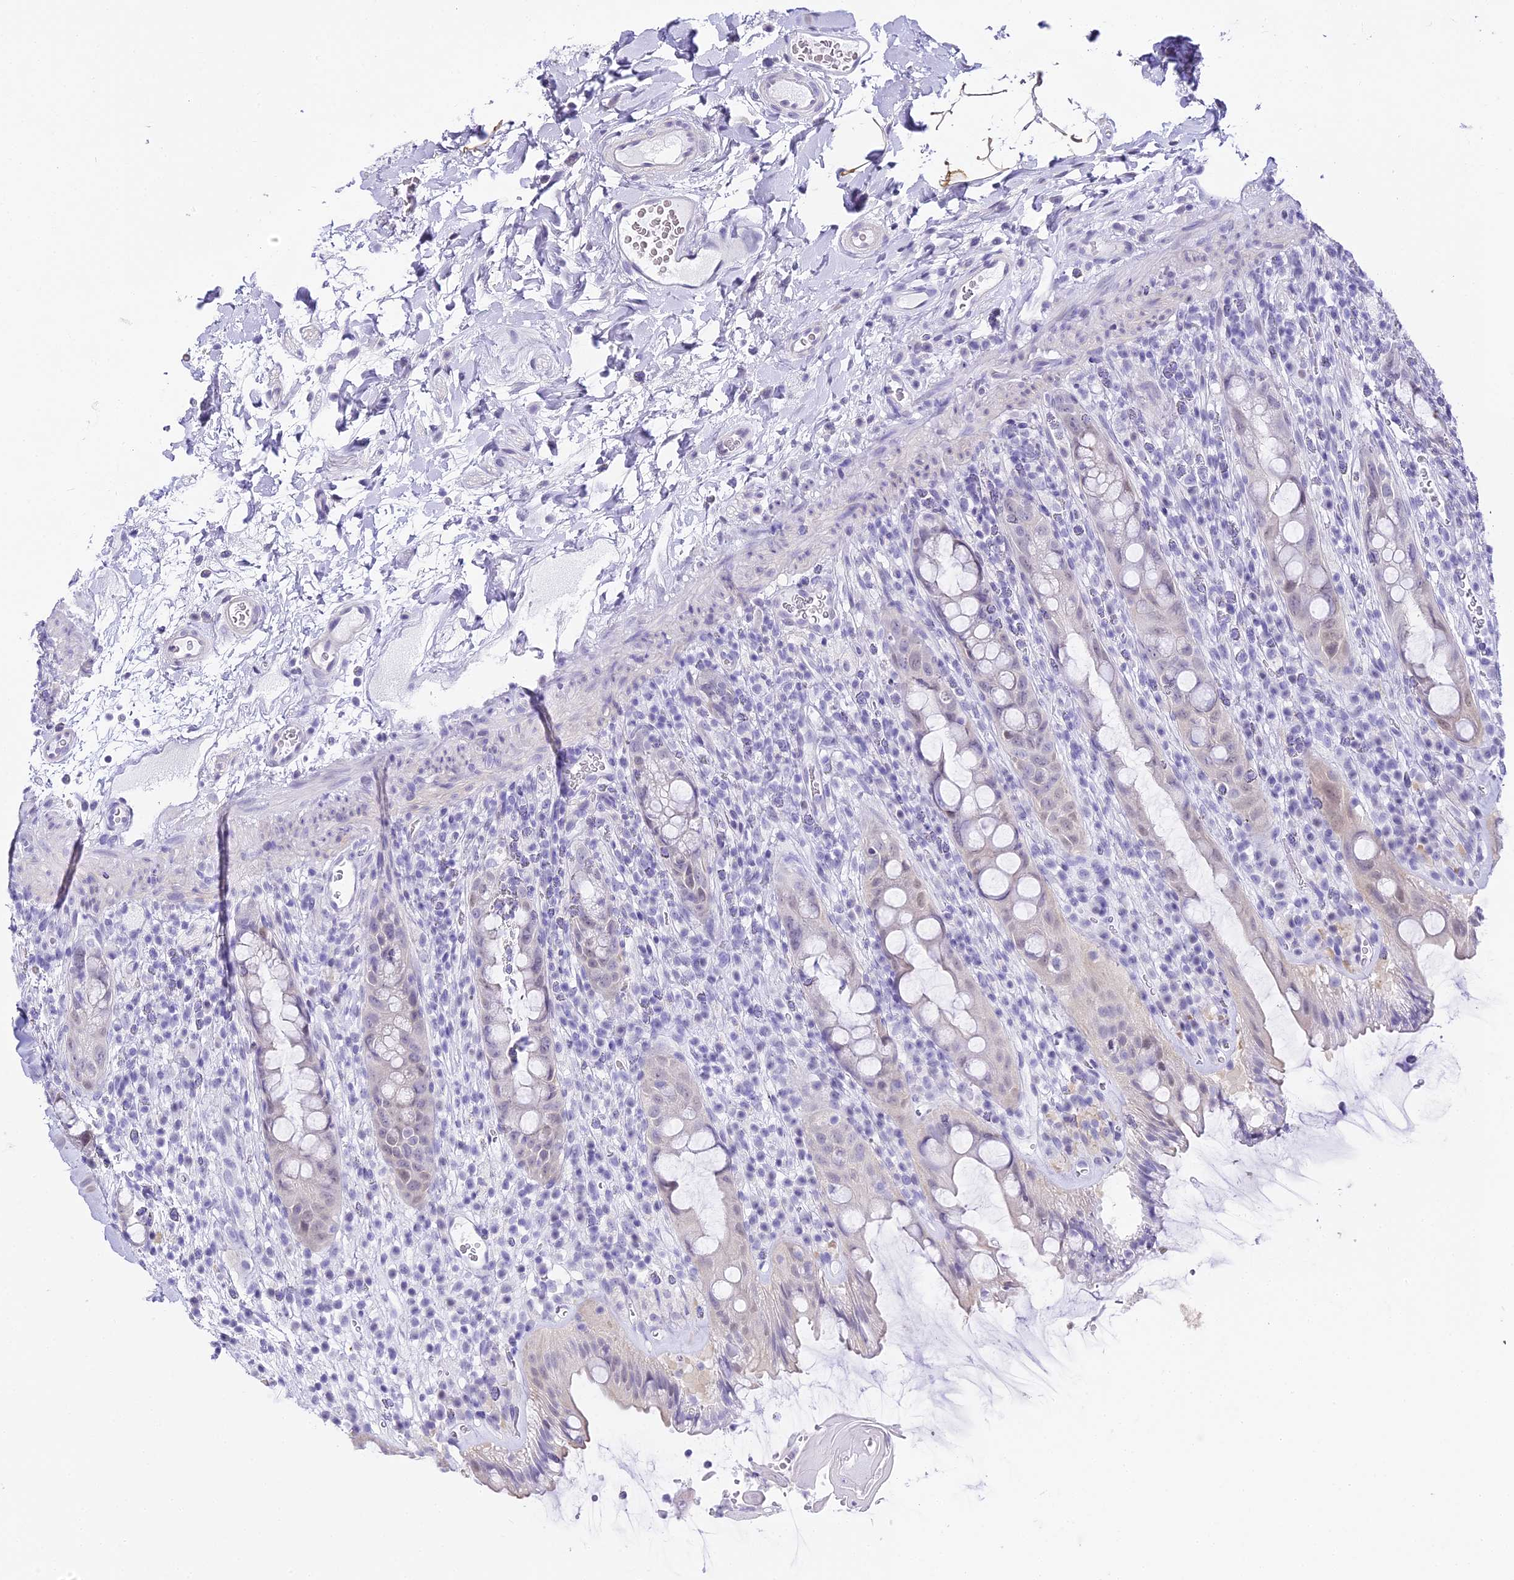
{"staining": {"intensity": "negative", "quantity": "none", "location": "none"}, "tissue": "rectum", "cell_type": "Glandular cells", "image_type": "normal", "snomed": [{"axis": "morphology", "description": "Normal tissue, NOS"}, {"axis": "topography", "description": "Rectum"}], "caption": "This is an IHC histopathology image of benign human rectum. There is no positivity in glandular cells.", "gene": "ABHD14A", "patient": {"sex": "female", "age": 57}}